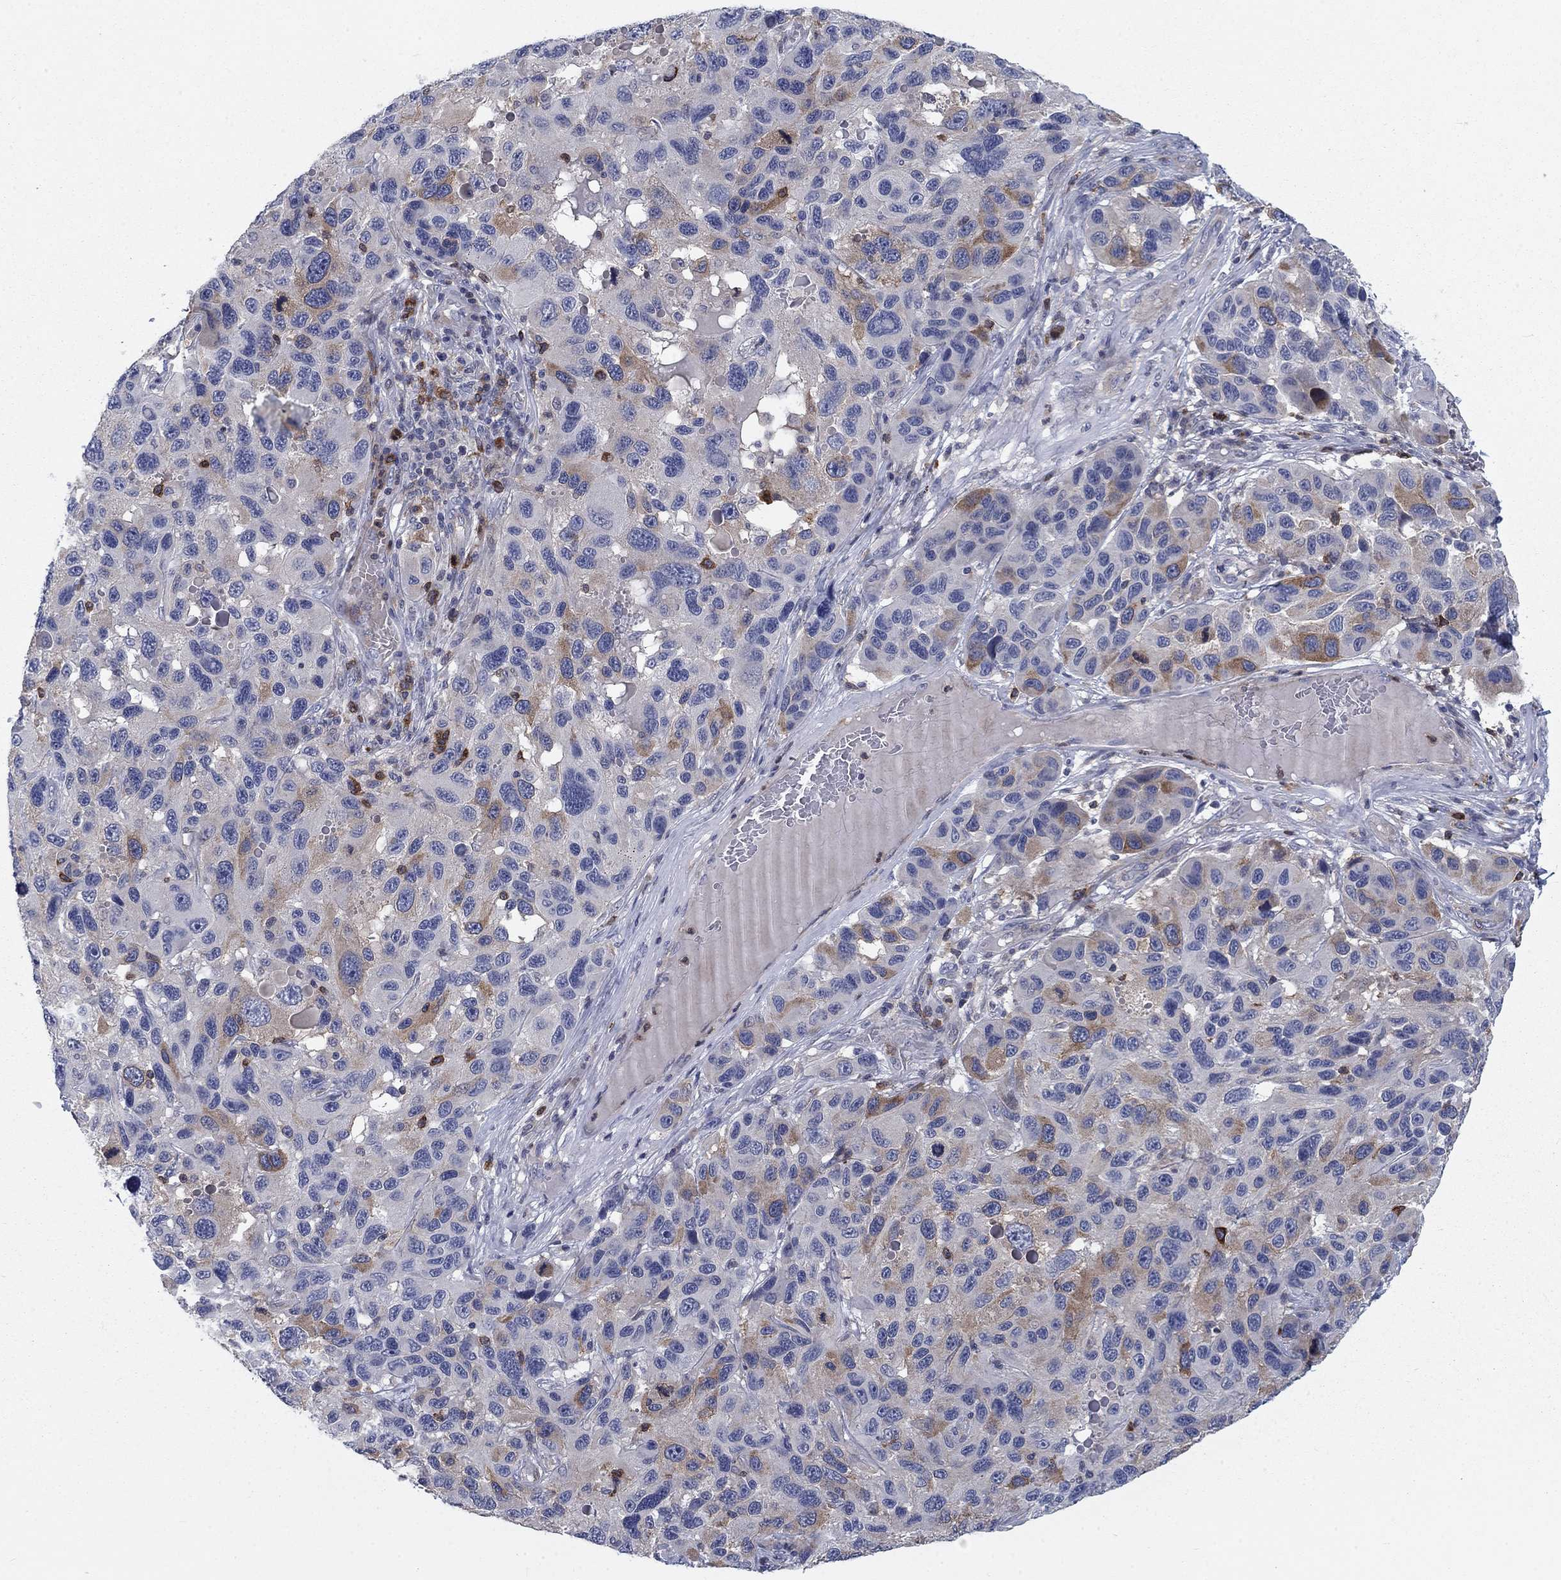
{"staining": {"intensity": "moderate", "quantity": "<25%", "location": "cytoplasmic/membranous"}, "tissue": "melanoma", "cell_type": "Tumor cells", "image_type": "cancer", "snomed": [{"axis": "morphology", "description": "Malignant melanoma, NOS"}, {"axis": "topography", "description": "Skin"}], "caption": "A brown stain labels moderate cytoplasmic/membranous staining of a protein in malignant melanoma tumor cells. (Stains: DAB in brown, nuclei in blue, Microscopy: brightfield microscopy at high magnification).", "gene": "KIF15", "patient": {"sex": "male", "age": 53}}